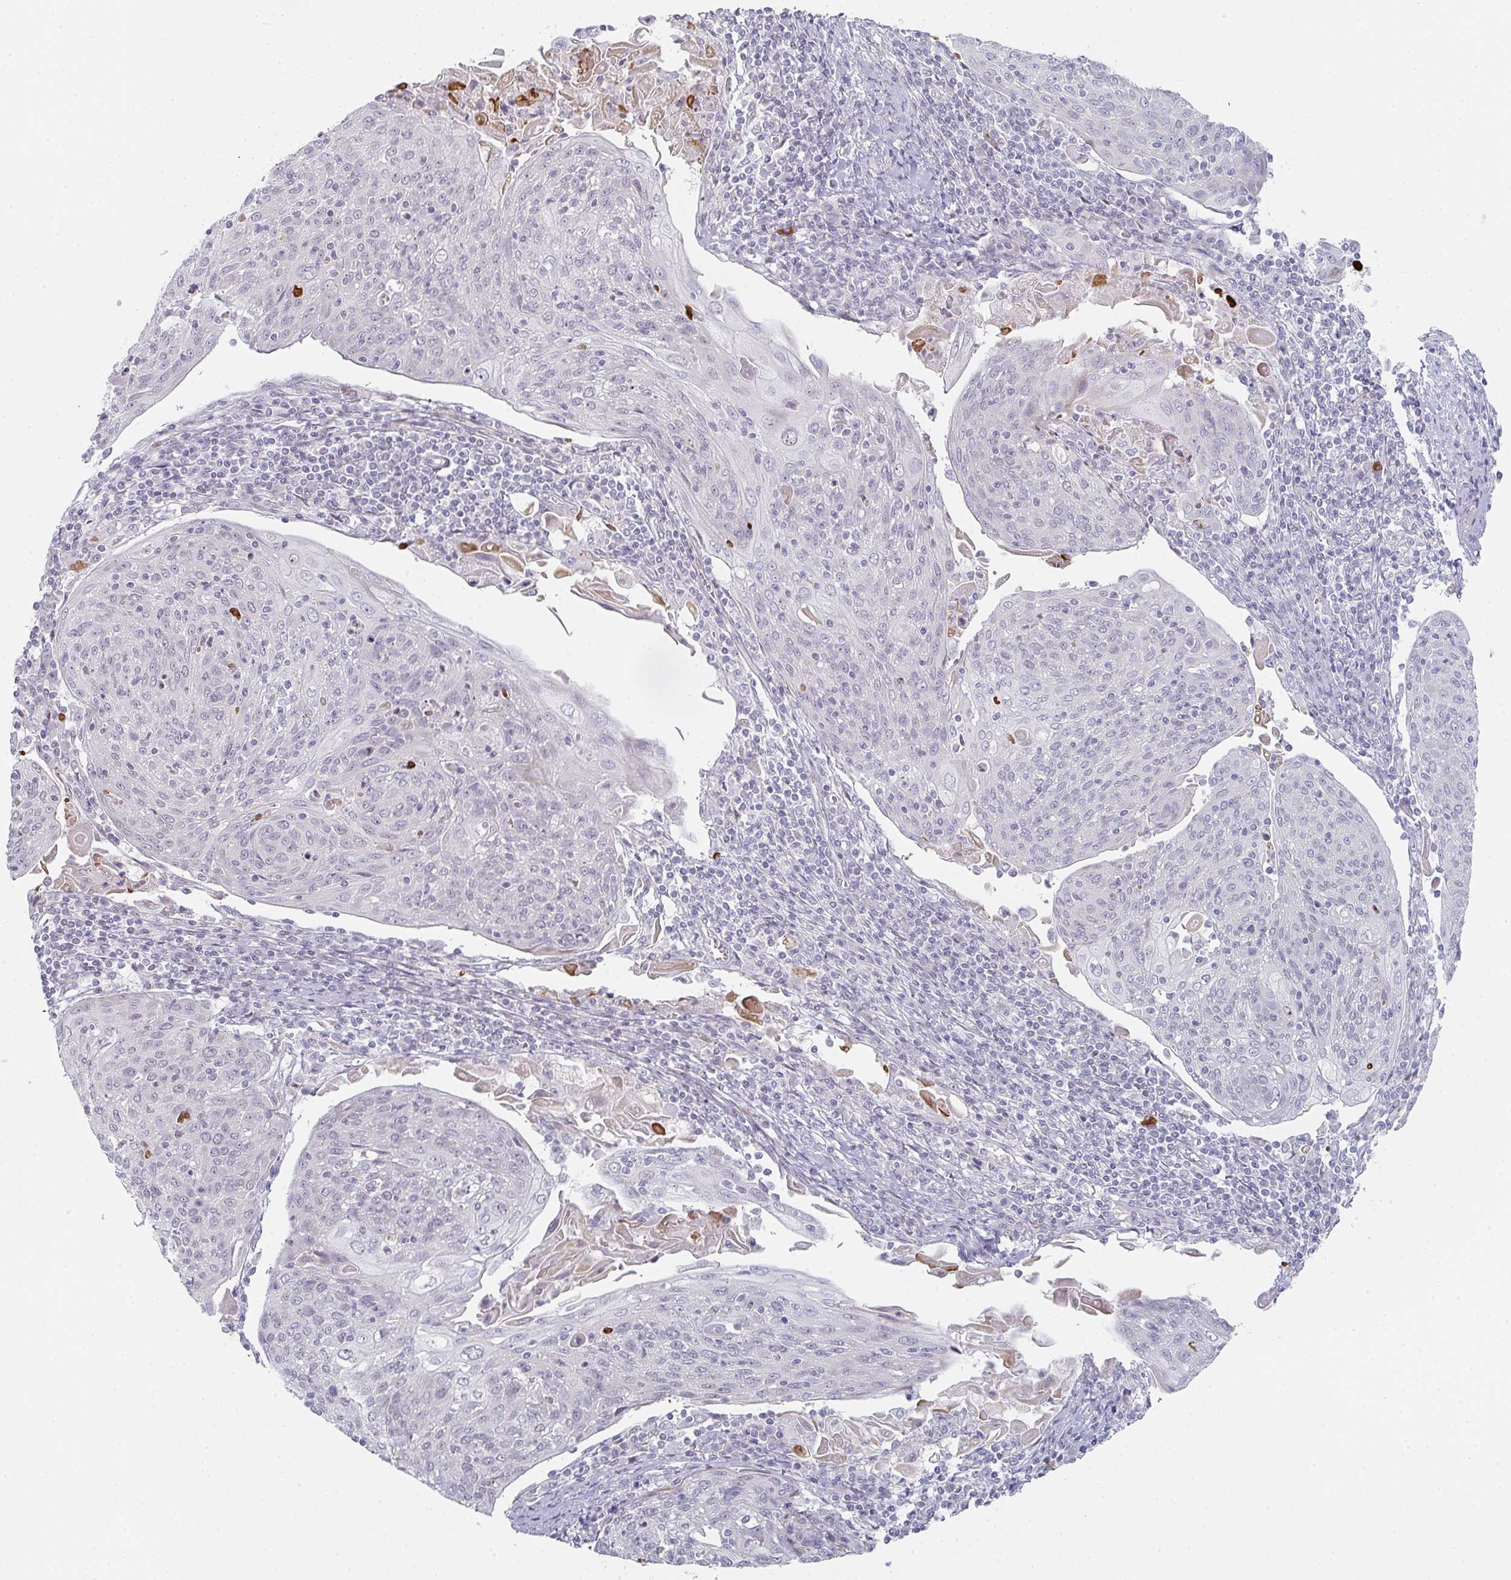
{"staining": {"intensity": "negative", "quantity": "none", "location": "none"}, "tissue": "cervical cancer", "cell_type": "Tumor cells", "image_type": "cancer", "snomed": [{"axis": "morphology", "description": "Squamous cell carcinoma, NOS"}, {"axis": "topography", "description": "Cervix"}], "caption": "The immunohistochemistry image has no significant staining in tumor cells of cervical squamous cell carcinoma tissue.", "gene": "POU2AF2", "patient": {"sex": "female", "age": 67}}